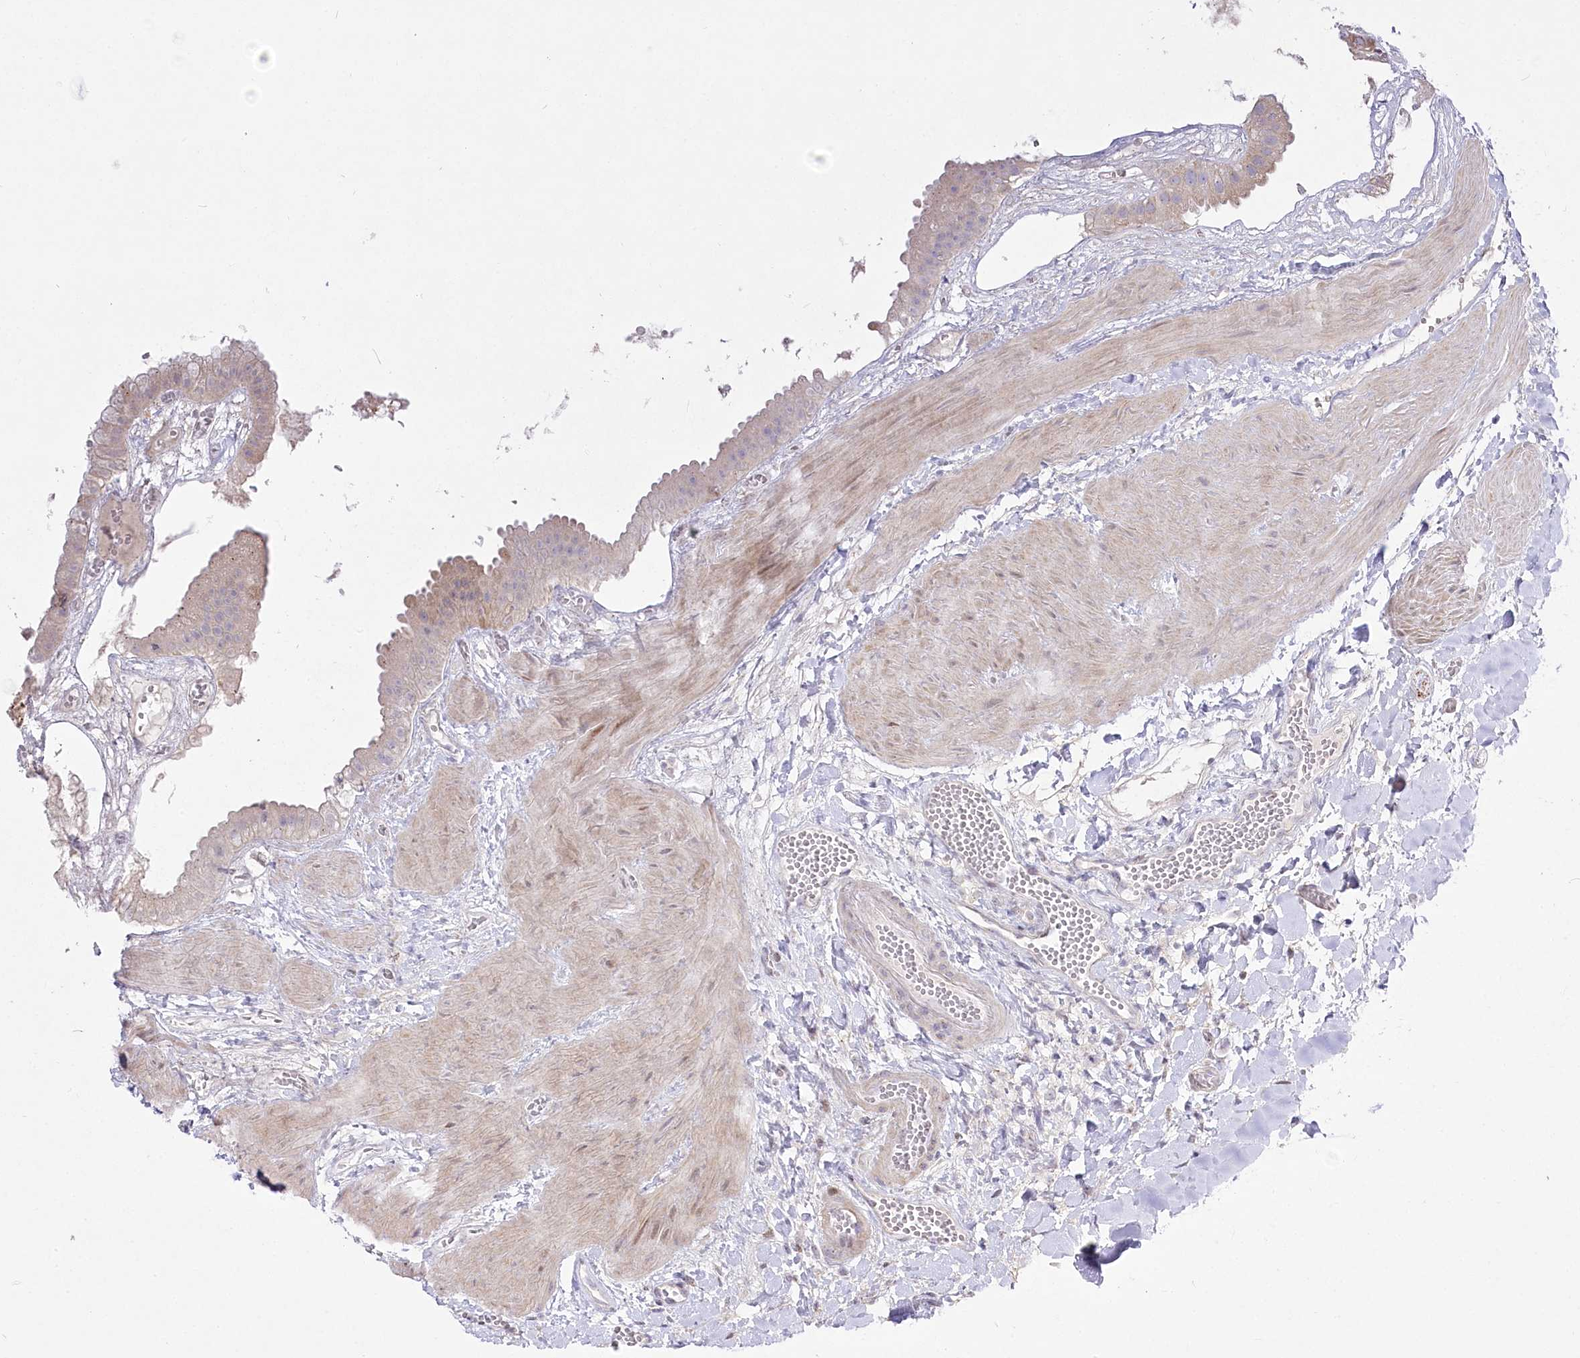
{"staining": {"intensity": "weak", "quantity": "25%-75%", "location": "cytoplasmic/membranous,nuclear"}, "tissue": "gallbladder", "cell_type": "Glandular cells", "image_type": "normal", "snomed": [{"axis": "morphology", "description": "Normal tissue, NOS"}, {"axis": "topography", "description": "Gallbladder"}], "caption": "Protein staining displays weak cytoplasmic/membranous,nuclear expression in about 25%-75% of glandular cells in normal gallbladder. (IHC, brightfield microscopy, high magnification).", "gene": "CEP164", "patient": {"sex": "male", "age": 55}}